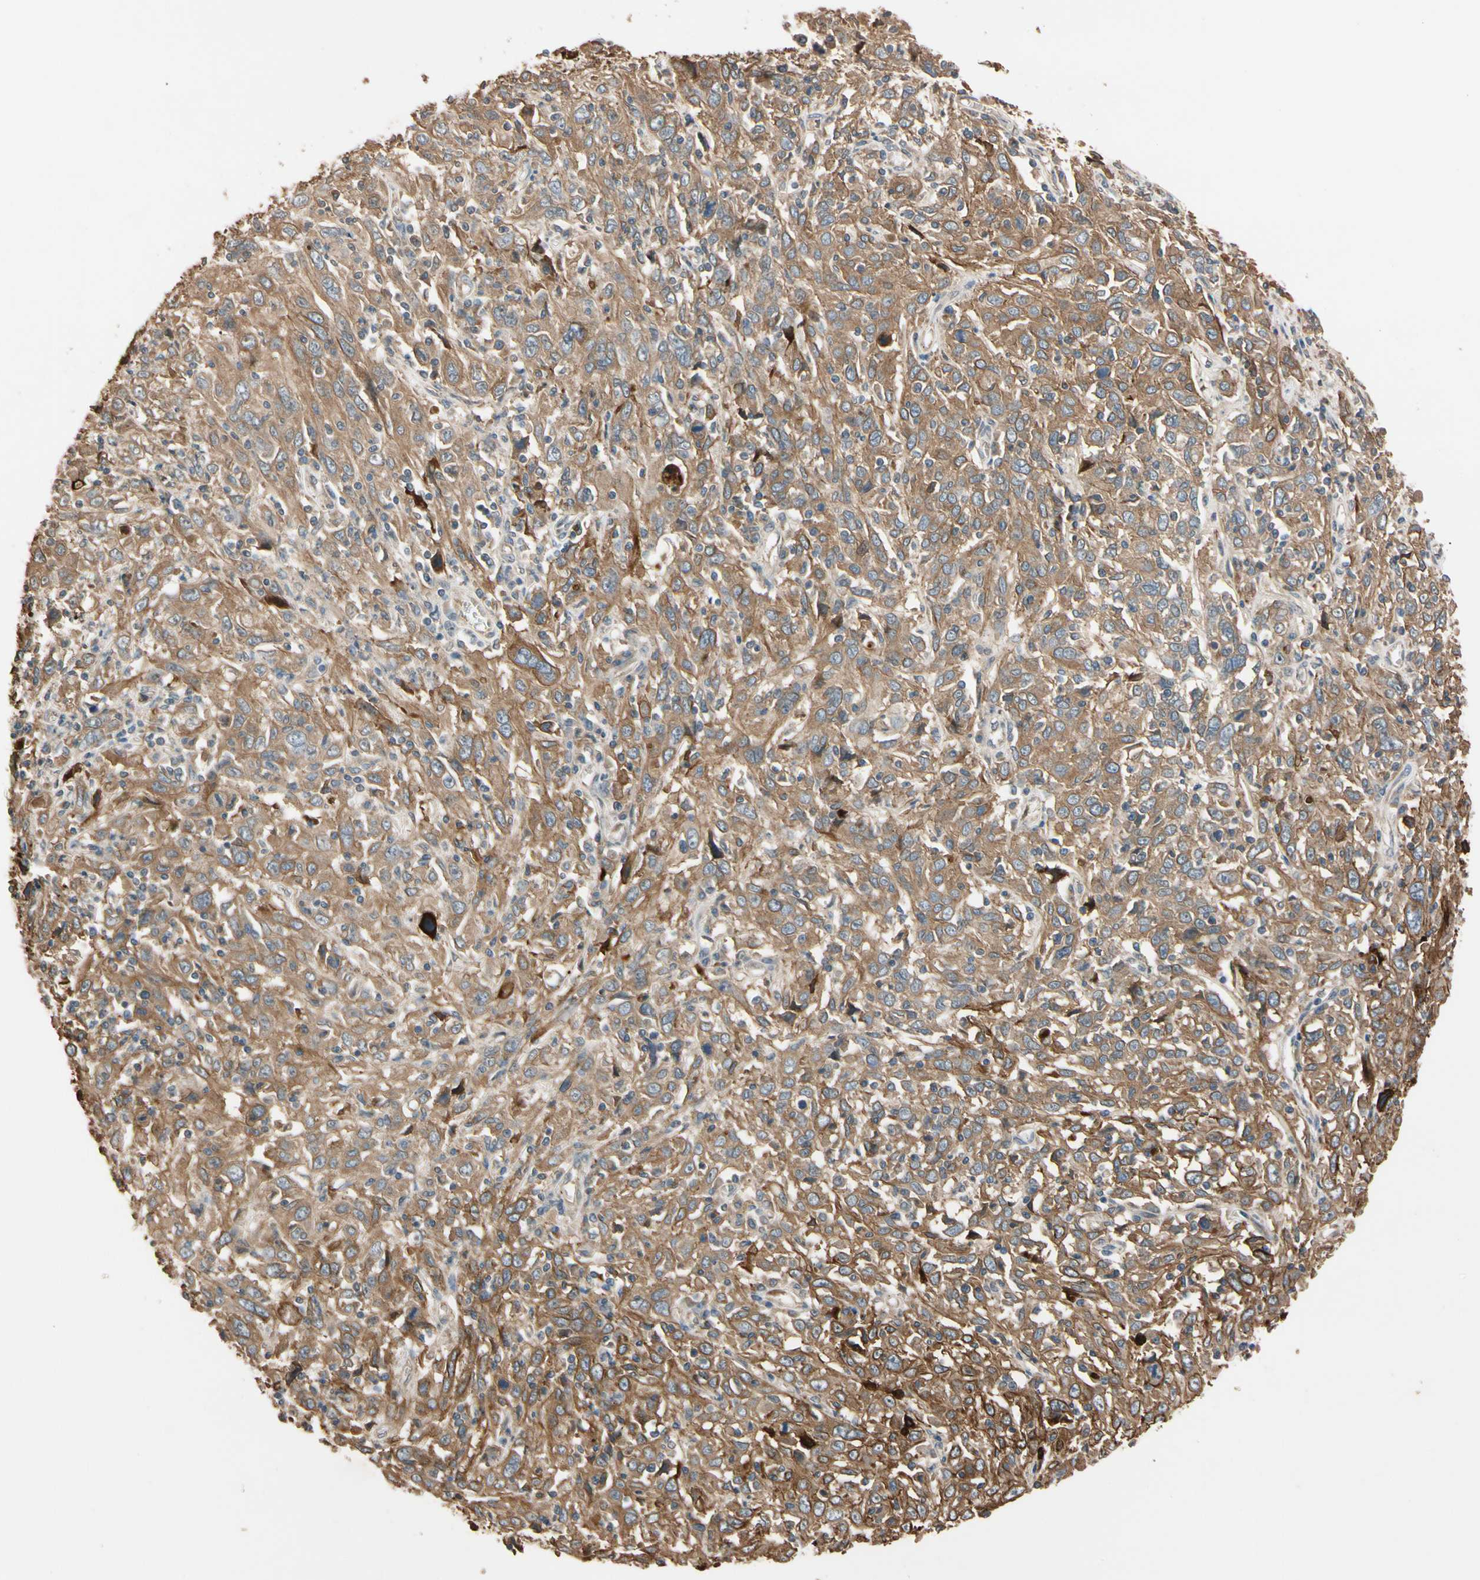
{"staining": {"intensity": "moderate", "quantity": ">75%", "location": "cytoplasmic/membranous"}, "tissue": "cervical cancer", "cell_type": "Tumor cells", "image_type": "cancer", "snomed": [{"axis": "morphology", "description": "Squamous cell carcinoma, NOS"}, {"axis": "topography", "description": "Cervix"}], "caption": "Tumor cells display medium levels of moderate cytoplasmic/membranous positivity in approximately >75% of cells in human cervical cancer.", "gene": "MGRN1", "patient": {"sex": "female", "age": 46}}